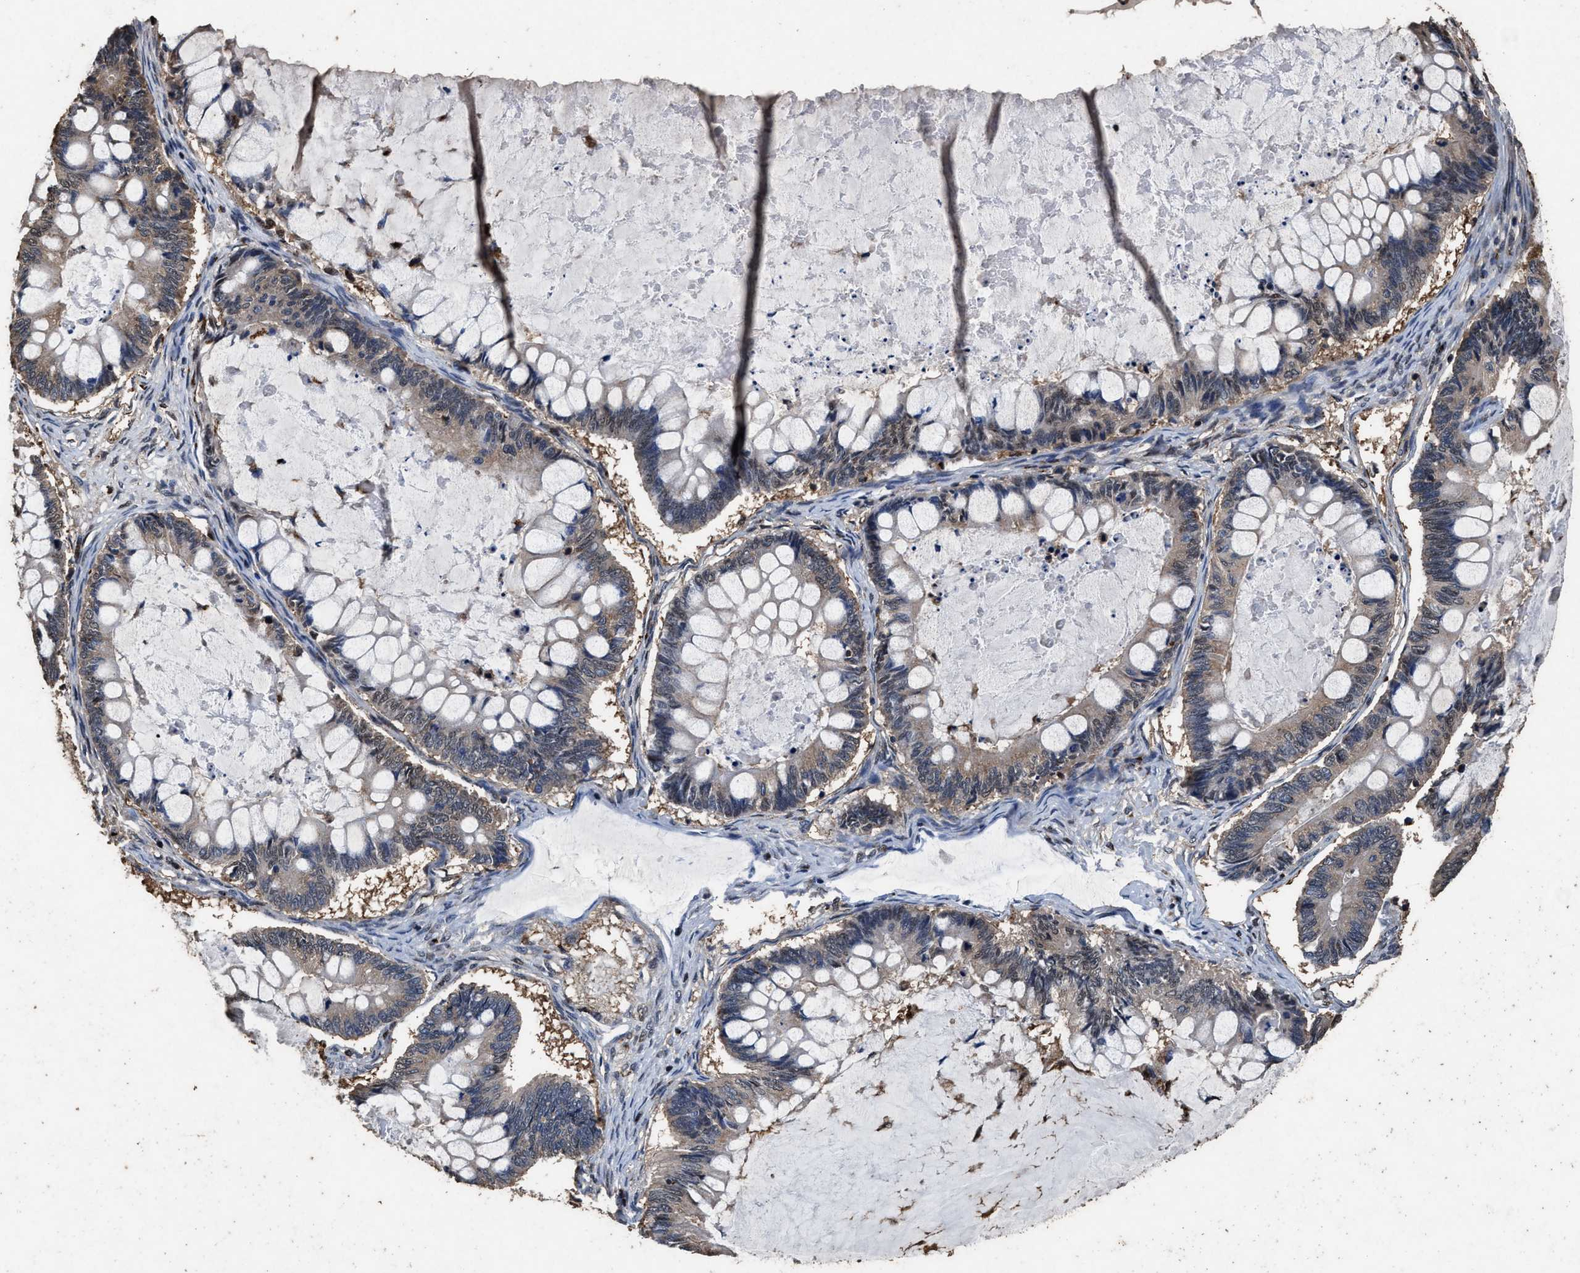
{"staining": {"intensity": "weak", "quantity": ">75%", "location": "cytoplasmic/membranous,nuclear"}, "tissue": "ovarian cancer", "cell_type": "Tumor cells", "image_type": "cancer", "snomed": [{"axis": "morphology", "description": "Cystadenocarcinoma, mucinous, NOS"}, {"axis": "topography", "description": "Ovary"}], "caption": "Immunohistochemical staining of mucinous cystadenocarcinoma (ovarian) exhibits weak cytoplasmic/membranous and nuclear protein expression in approximately >75% of tumor cells.", "gene": "TPST2", "patient": {"sex": "female", "age": 61}}